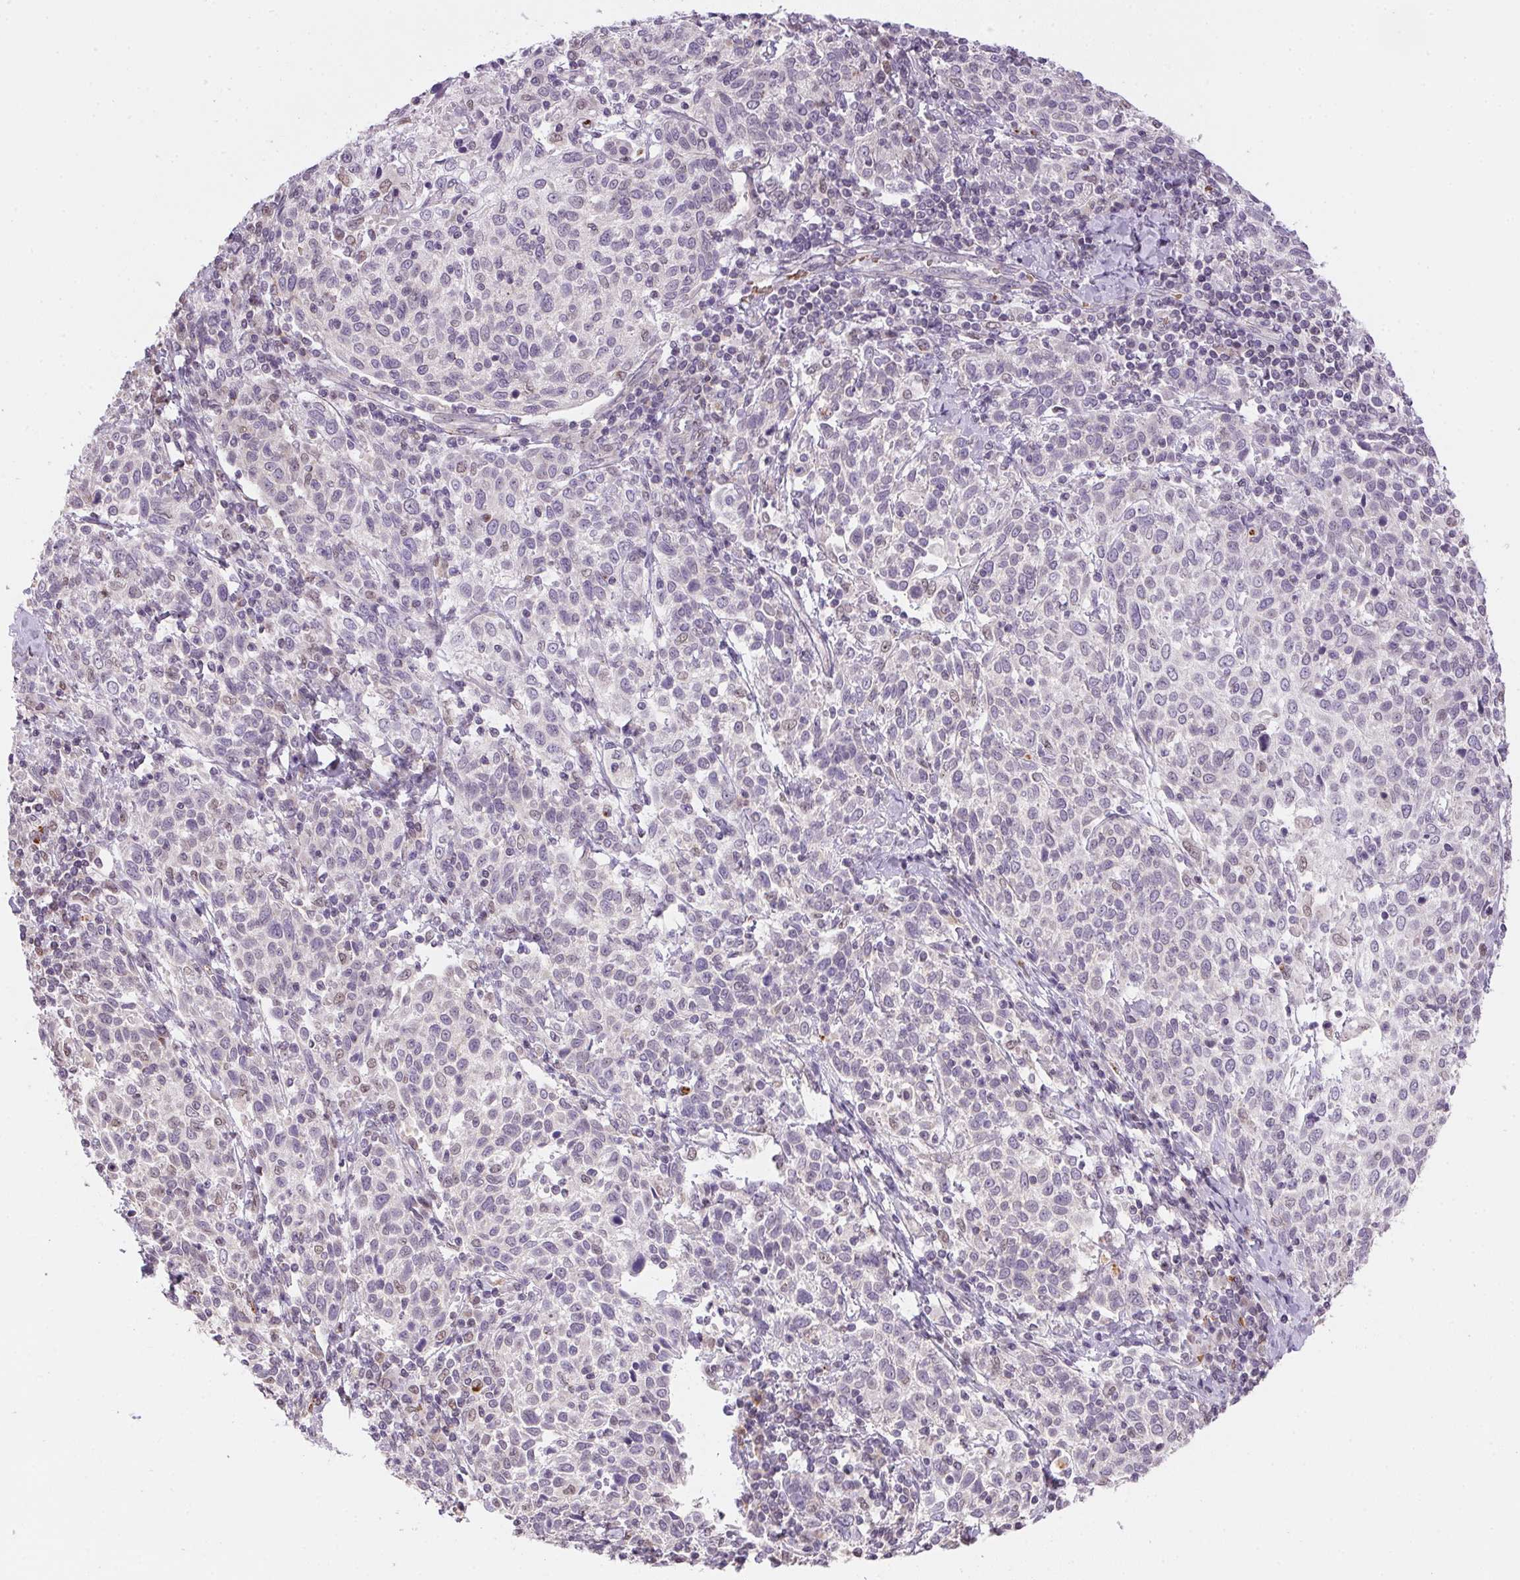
{"staining": {"intensity": "negative", "quantity": "none", "location": "none"}, "tissue": "cervical cancer", "cell_type": "Tumor cells", "image_type": "cancer", "snomed": [{"axis": "morphology", "description": "Squamous cell carcinoma, NOS"}, {"axis": "topography", "description": "Cervix"}], "caption": "Immunohistochemistry (IHC) image of neoplastic tissue: human cervical cancer stained with DAB (3,3'-diaminobenzidine) exhibits no significant protein positivity in tumor cells.", "gene": "METTL13", "patient": {"sex": "female", "age": 61}}